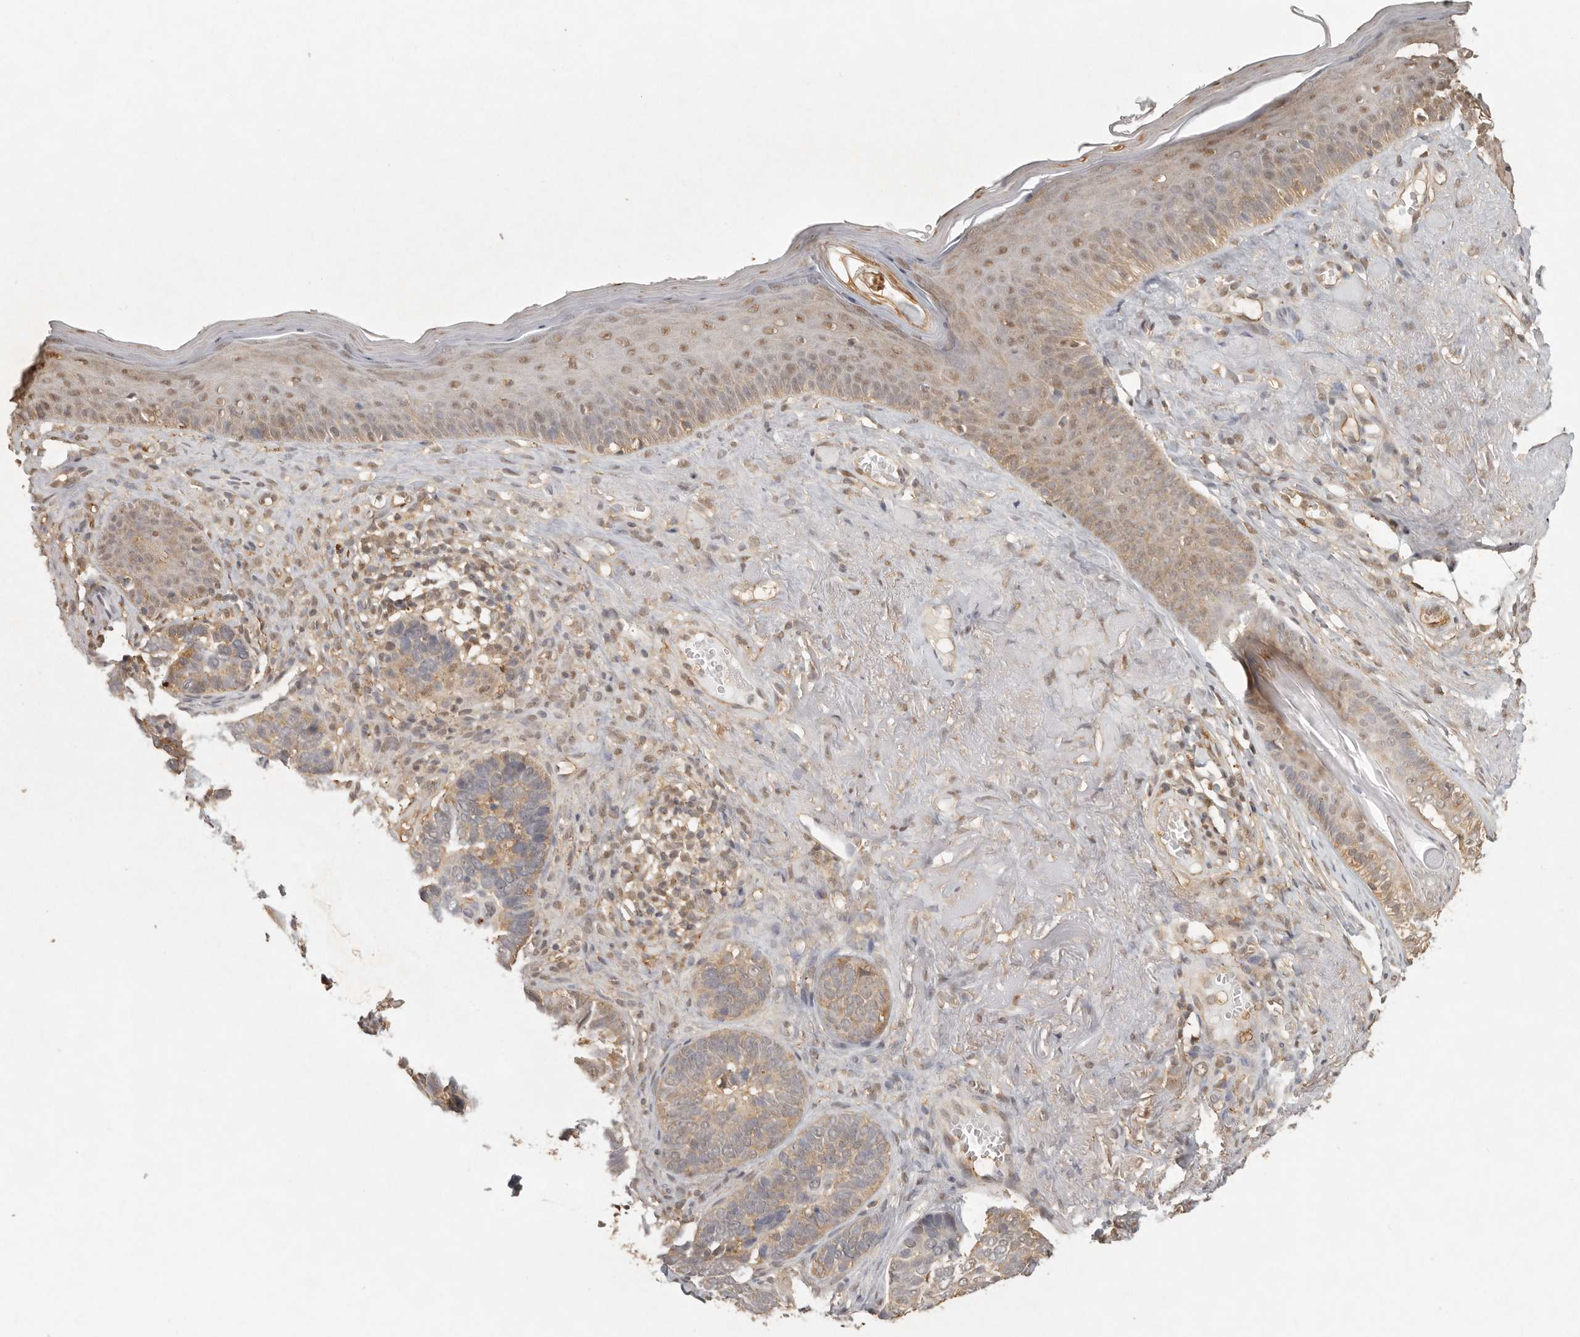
{"staining": {"intensity": "weak", "quantity": "25%-75%", "location": "cytoplasmic/membranous"}, "tissue": "skin cancer", "cell_type": "Tumor cells", "image_type": "cancer", "snomed": [{"axis": "morphology", "description": "Basal cell carcinoma"}, {"axis": "topography", "description": "Skin"}], "caption": "Immunohistochemistry (IHC) histopathology image of human skin cancer (basal cell carcinoma) stained for a protein (brown), which exhibits low levels of weak cytoplasmic/membranous expression in about 25%-75% of tumor cells.", "gene": "PSMA5", "patient": {"sex": "male", "age": 62}}